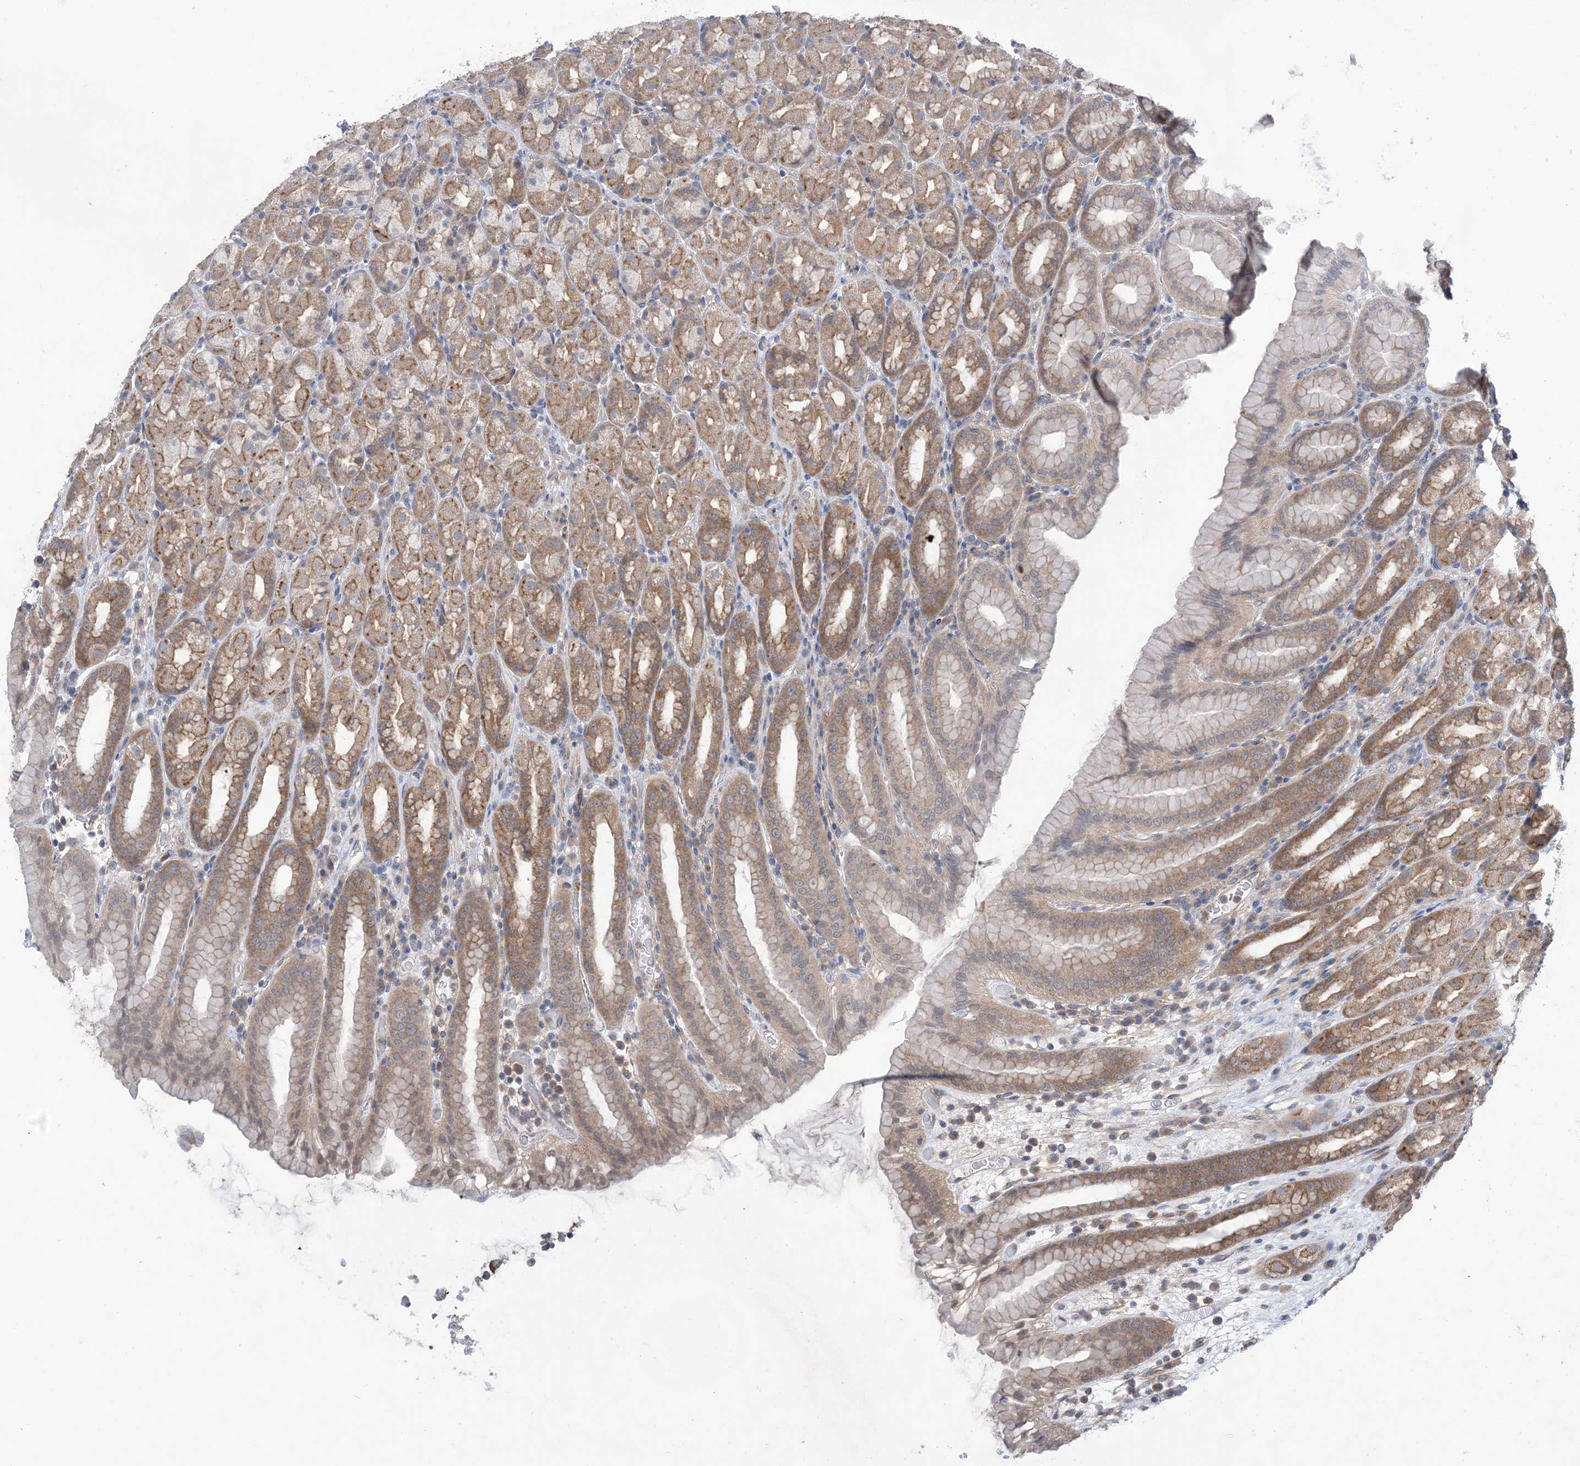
{"staining": {"intensity": "moderate", "quantity": "25%-75%", "location": "cytoplasmic/membranous"}, "tissue": "stomach", "cell_type": "Glandular cells", "image_type": "normal", "snomed": [{"axis": "morphology", "description": "Normal tissue, NOS"}, {"axis": "topography", "description": "Stomach, upper"}], "caption": "High-magnification brightfield microscopy of unremarkable stomach stained with DAB (brown) and counterstained with hematoxylin (blue). glandular cells exhibit moderate cytoplasmic/membranous expression is identified in approximately25%-75% of cells.", "gene": "EHBP1", "patient": {"sex": "male", "age": 68}}